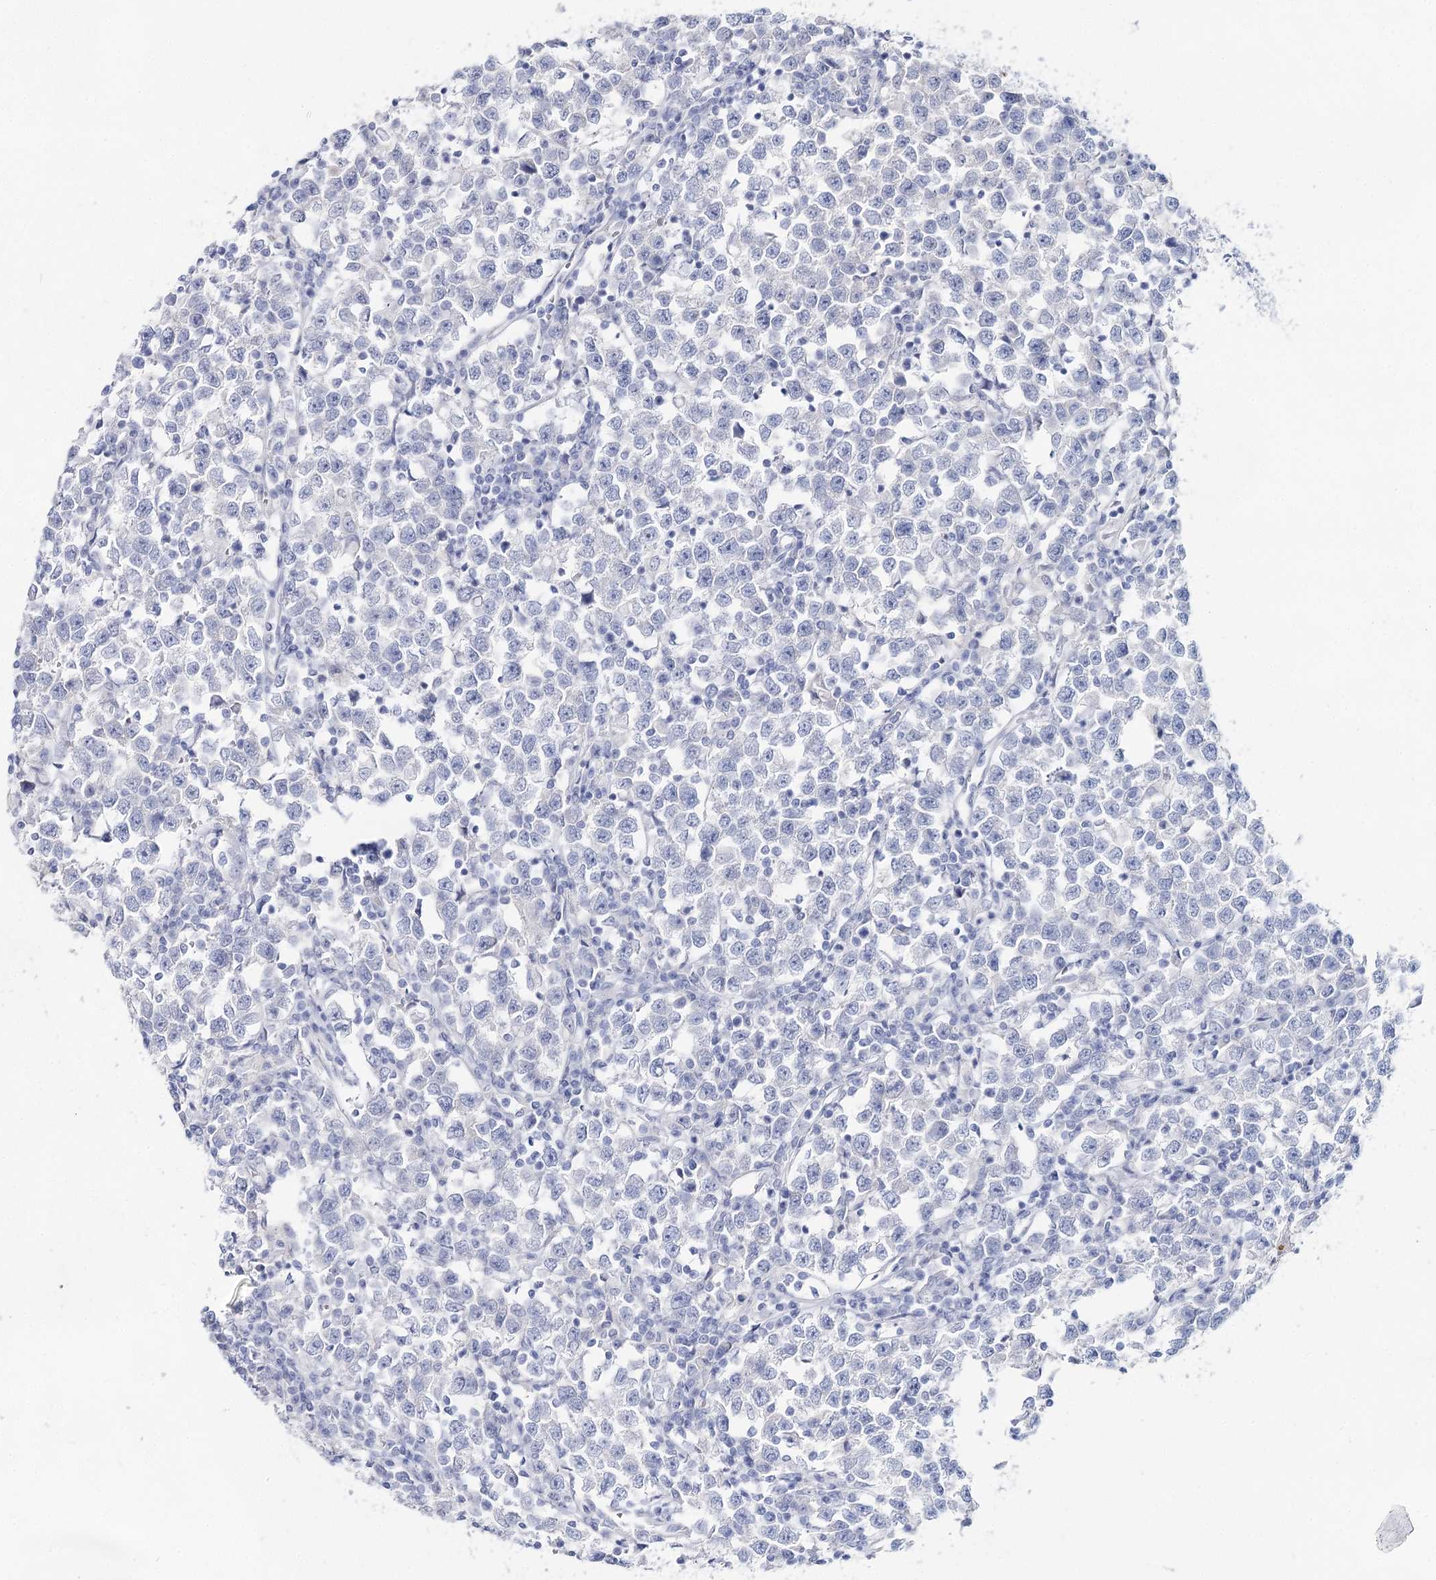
{"staining": {"intensity": "negative", "quantity": "none", "location": "none"}, "tissue": "testis cancer", "cell_type": "Tumor cells", "image_type": "cancer", "snomed": [{"axis": "morphology", "description": "Normal tissue, NOS"}, {"axis": "morphology", "description": "Seminoma, NOS"}, {"axis": "topography", "description": "Testis"}], "caption": "Immunohistochemical staining of testis seminoma demonstrates no significant staining in tumor cells.", "gene": "SLC17A2", "patient": {"sex": "male", "age": 43}}